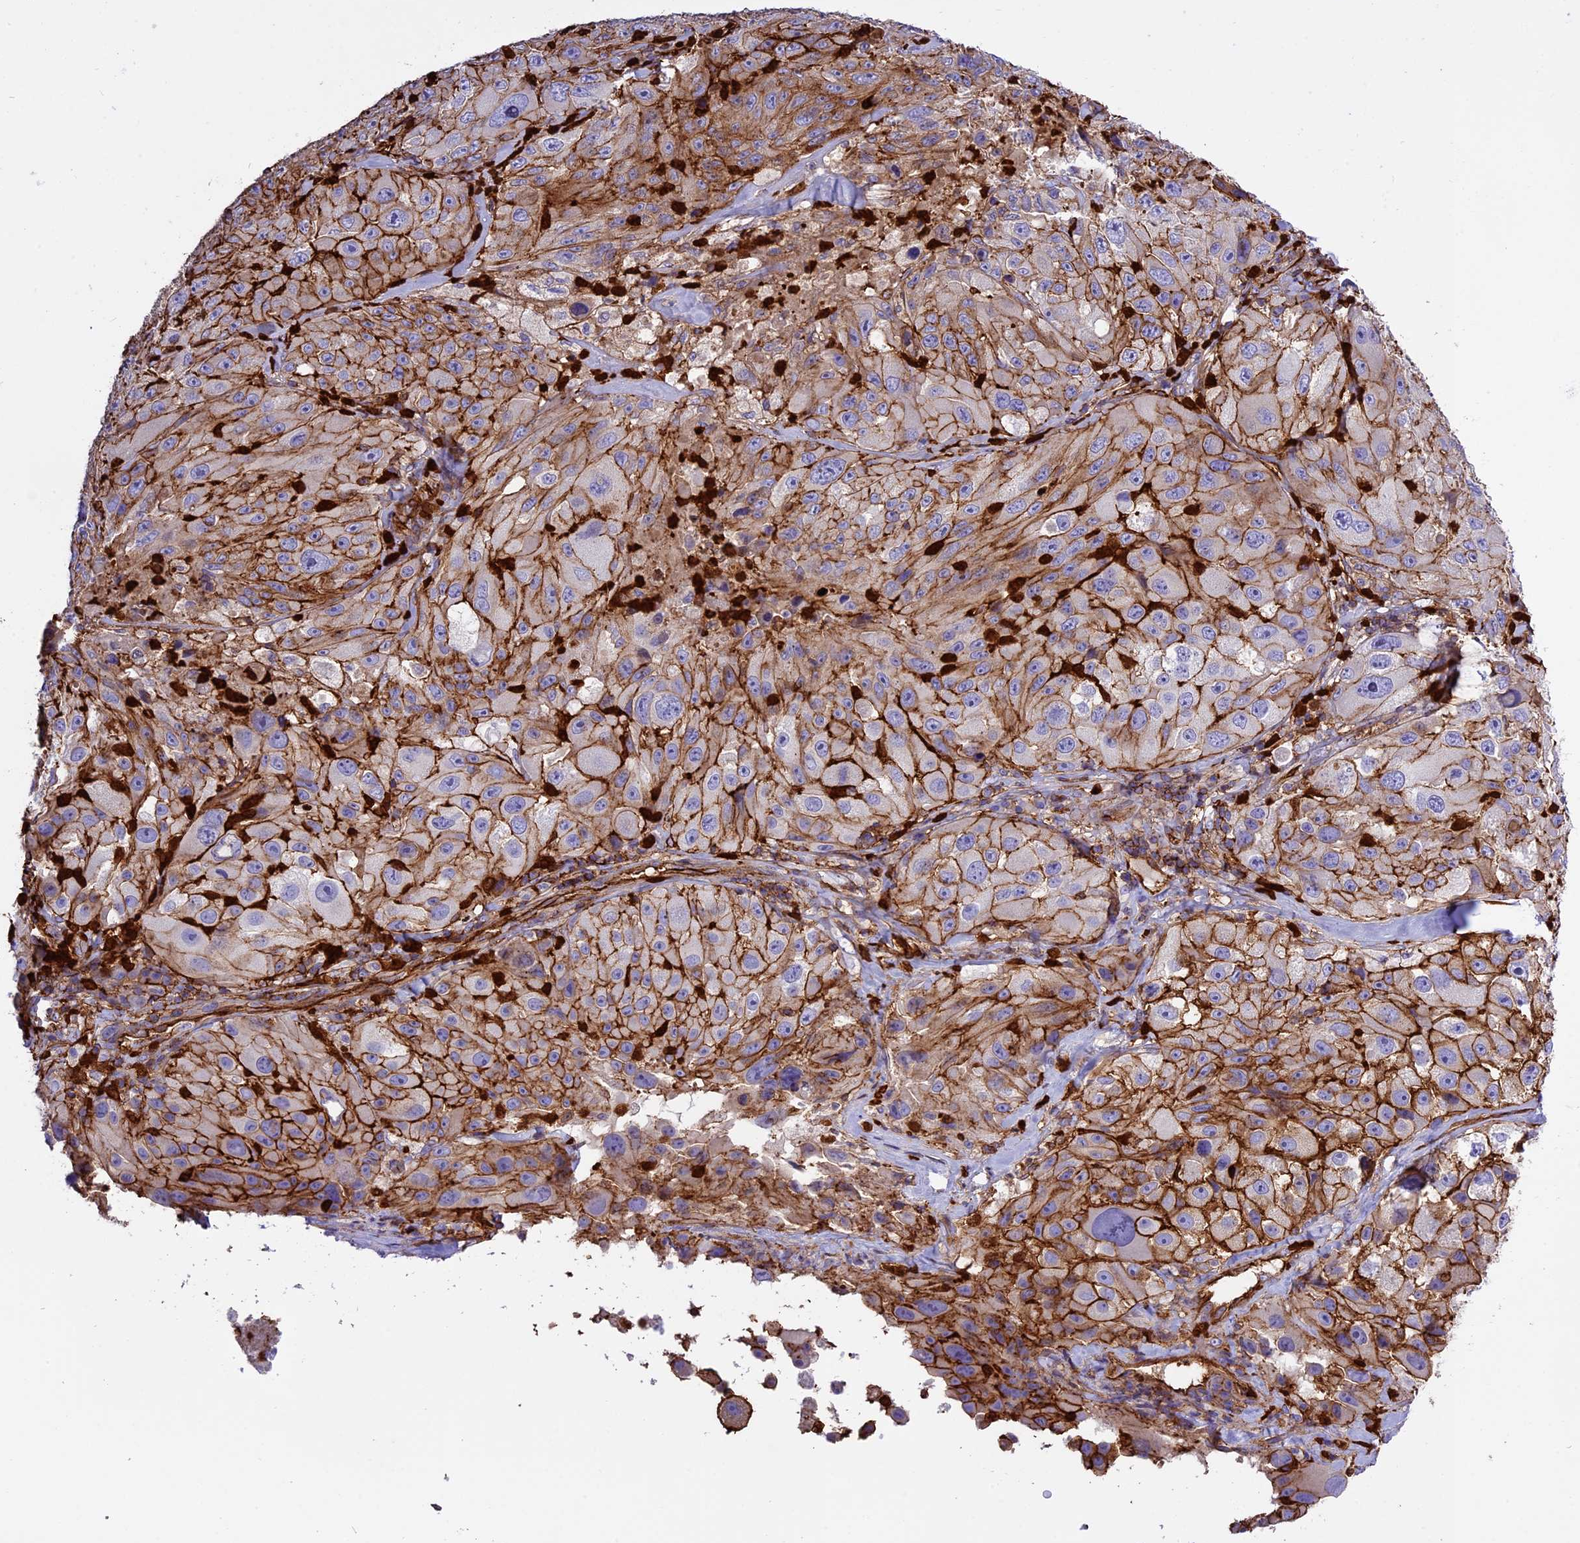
{"staining": {"intensity": "strong", "quantity": ">75%", "location": "cytoplasmic/membranous"}, "tissue": "melanoma", "cell_type": "Tumor cells", "image_type": "cancer", "snomed": [{"axis": "morphology", "description": "Malignant melanoma, Metastatic site"}, {"axis": "topography", "description": "Lymph node"}], "caption": "Malignant melanoma (metastatic site) stained with a brown dye exhibits strong cytoplasmic/membranous positive positivity in approximately >75% of tumor cells.", "gene": "CD99L2", "patient": {"sex": "male", "age": 62}}